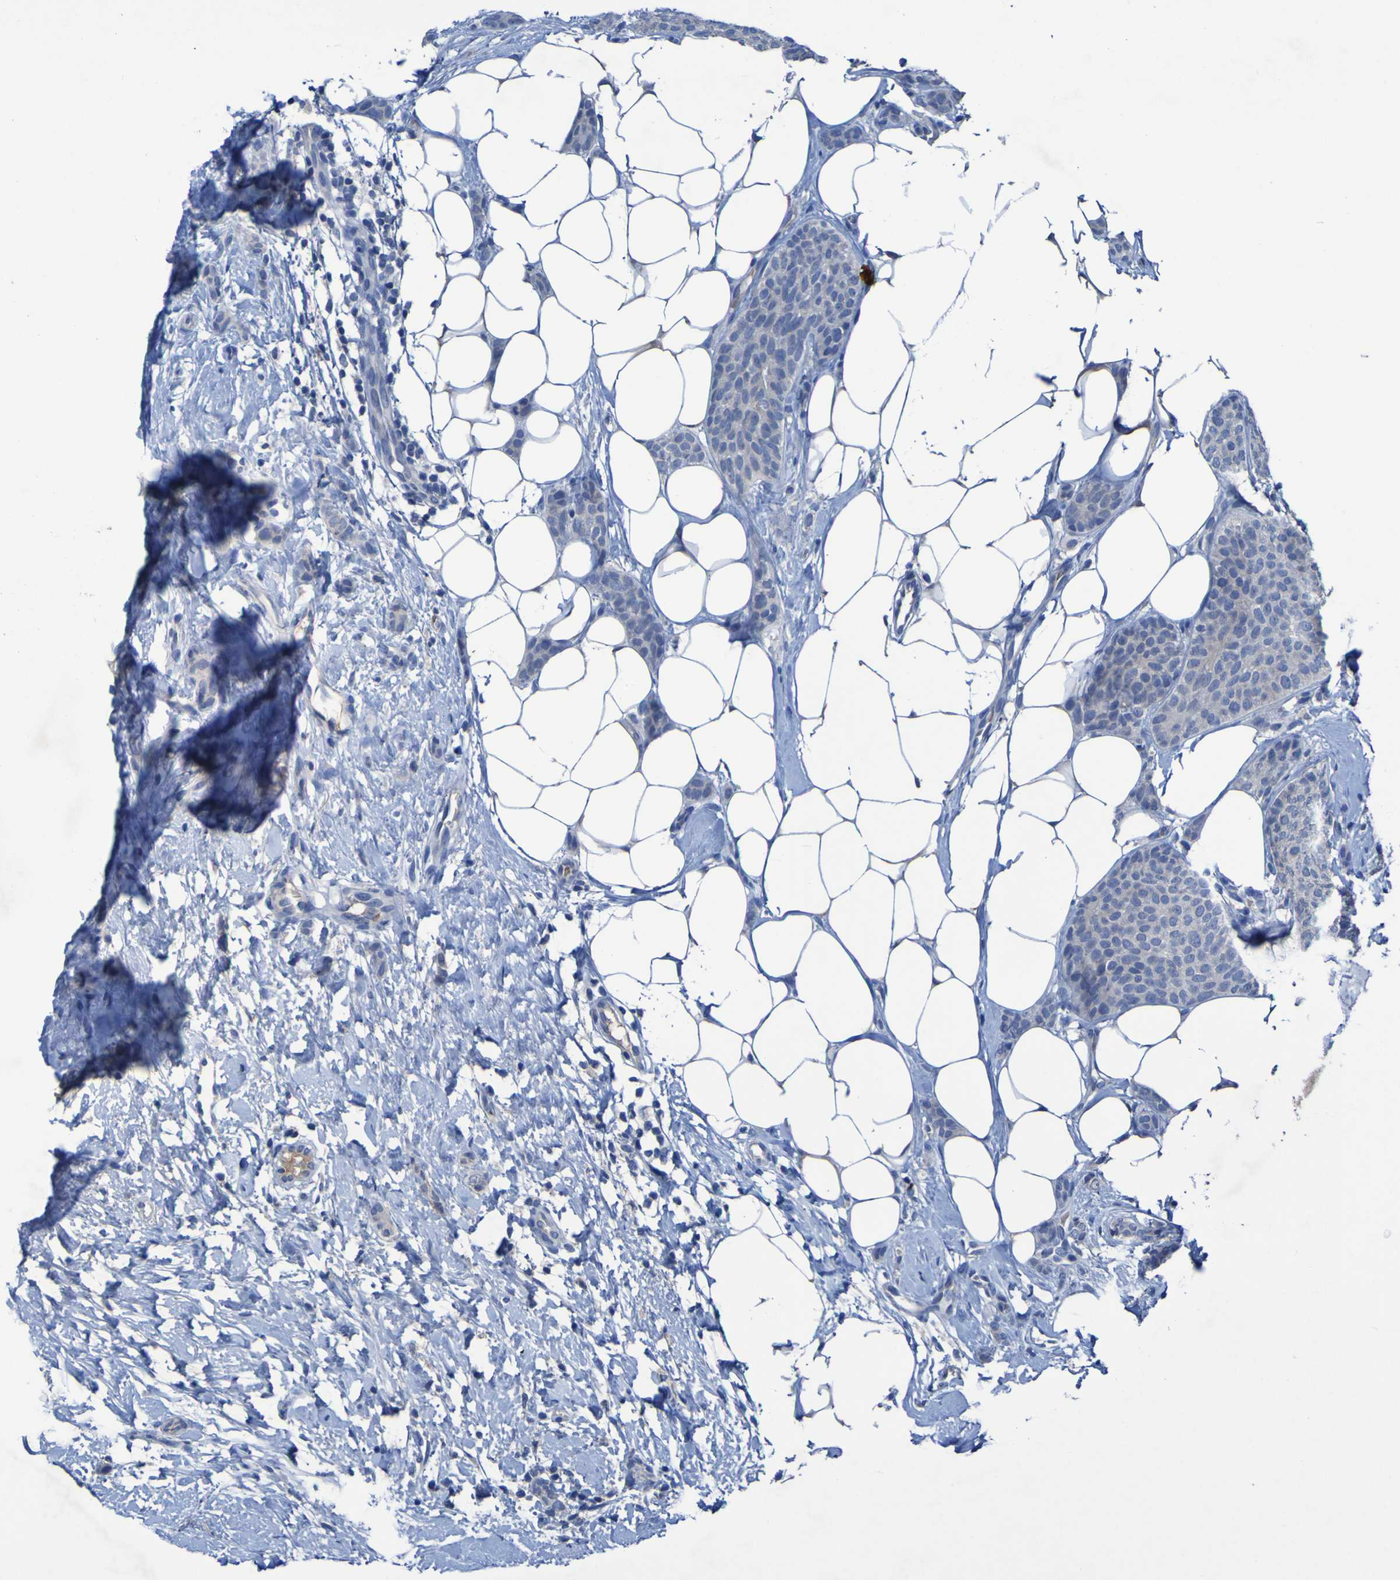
{"staining": {"intensity": "negative", "quantity": "none", "location": "none"}, "tissue": "breast cancer", "cell_type": "Tumor cells", "image_type": "cancer", "snomed": [{"axis": "morphology", "description": "Lobular carcinoma"}, {"axis": "topography", "description": "Skin"}, {"axis": "topography", "description": "Breast"}], "caption": "IHC image of breast cancer stained for a protein (brown), which displays no positivity in tumor cells.", "gene": "SGK2", "patient": {"sex": "female", "age": 46}}